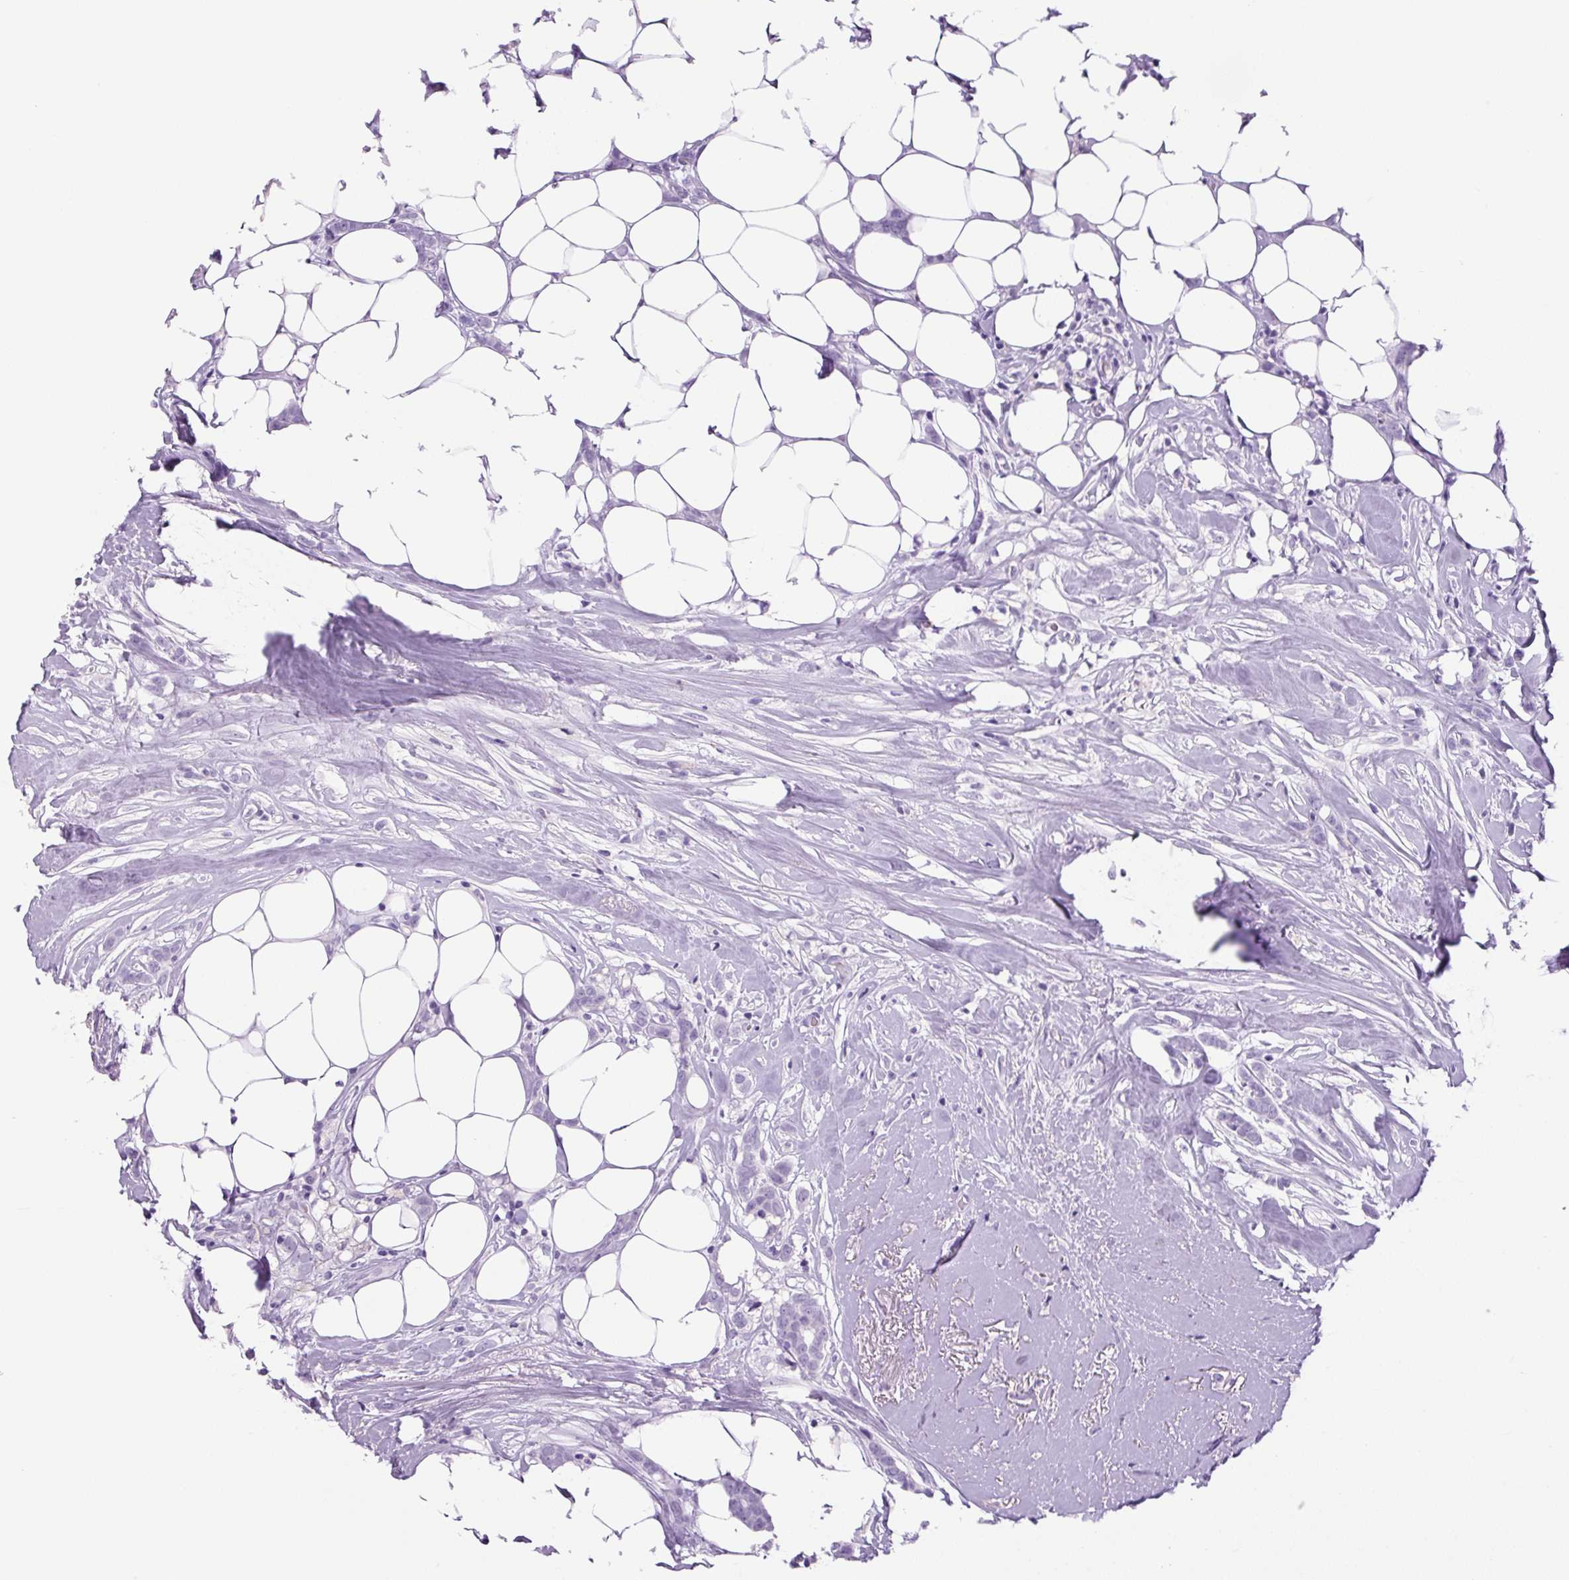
{"staining": {"intensity": "negative", "quantity": "none", "location": "none"}, "tissue": "breast cancer", "cell_type": "Tumor cells", "image_type": "cancer", "snomed": [{"axis": "morphology", "description": "Duct carcinoma"}, {"axis": "topography", "description": "Breast"}], "caption": "Immunohistochemical staining of human breast cancer displays no significant staining in tumor cells.", "gene": "PRRT1", "patient": {"sex": "female", "age": 80}}